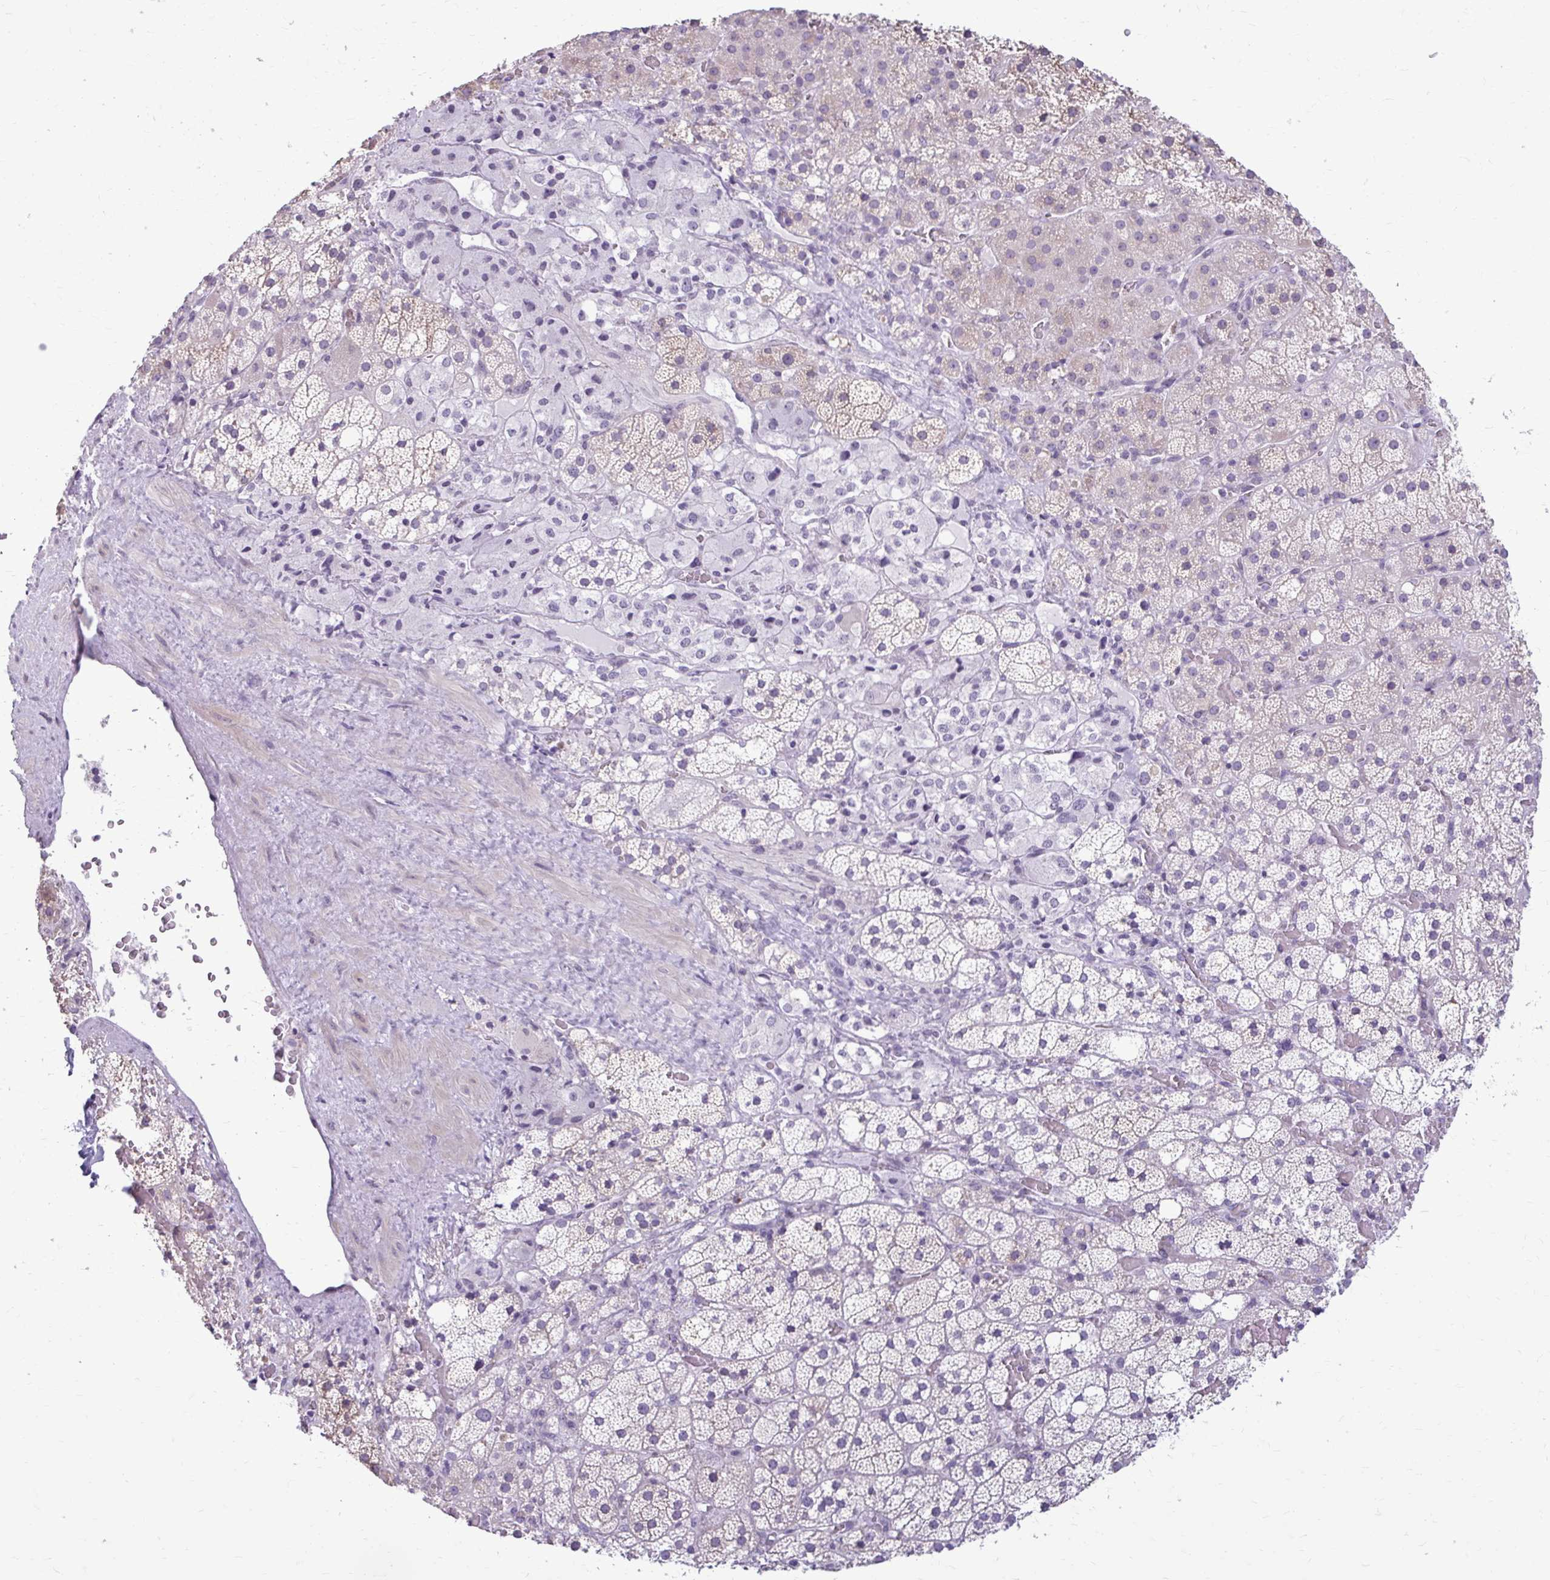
{"staining": {"intensity": "negative", "quantity": "none", "location": "none"}, "tissue": "adrenal gland", "cell_type": "Glandular cells", "image_type": "normal", "snomed": [{"axis": "morphology", "description": "Normal tissue, NOS"}, {"axis": "topography", "description": "Adrenal gland"}], "caption": "Image shows no protein staining in glandular cells of unremarkable adrenal gland. (DAB (3,3'-diaminobenzidine) immunohistochemistry (IHC) with hematoxylin counter stain).", "gene": "PROSER1", "patient": {"sex": "male", "age": 53}}